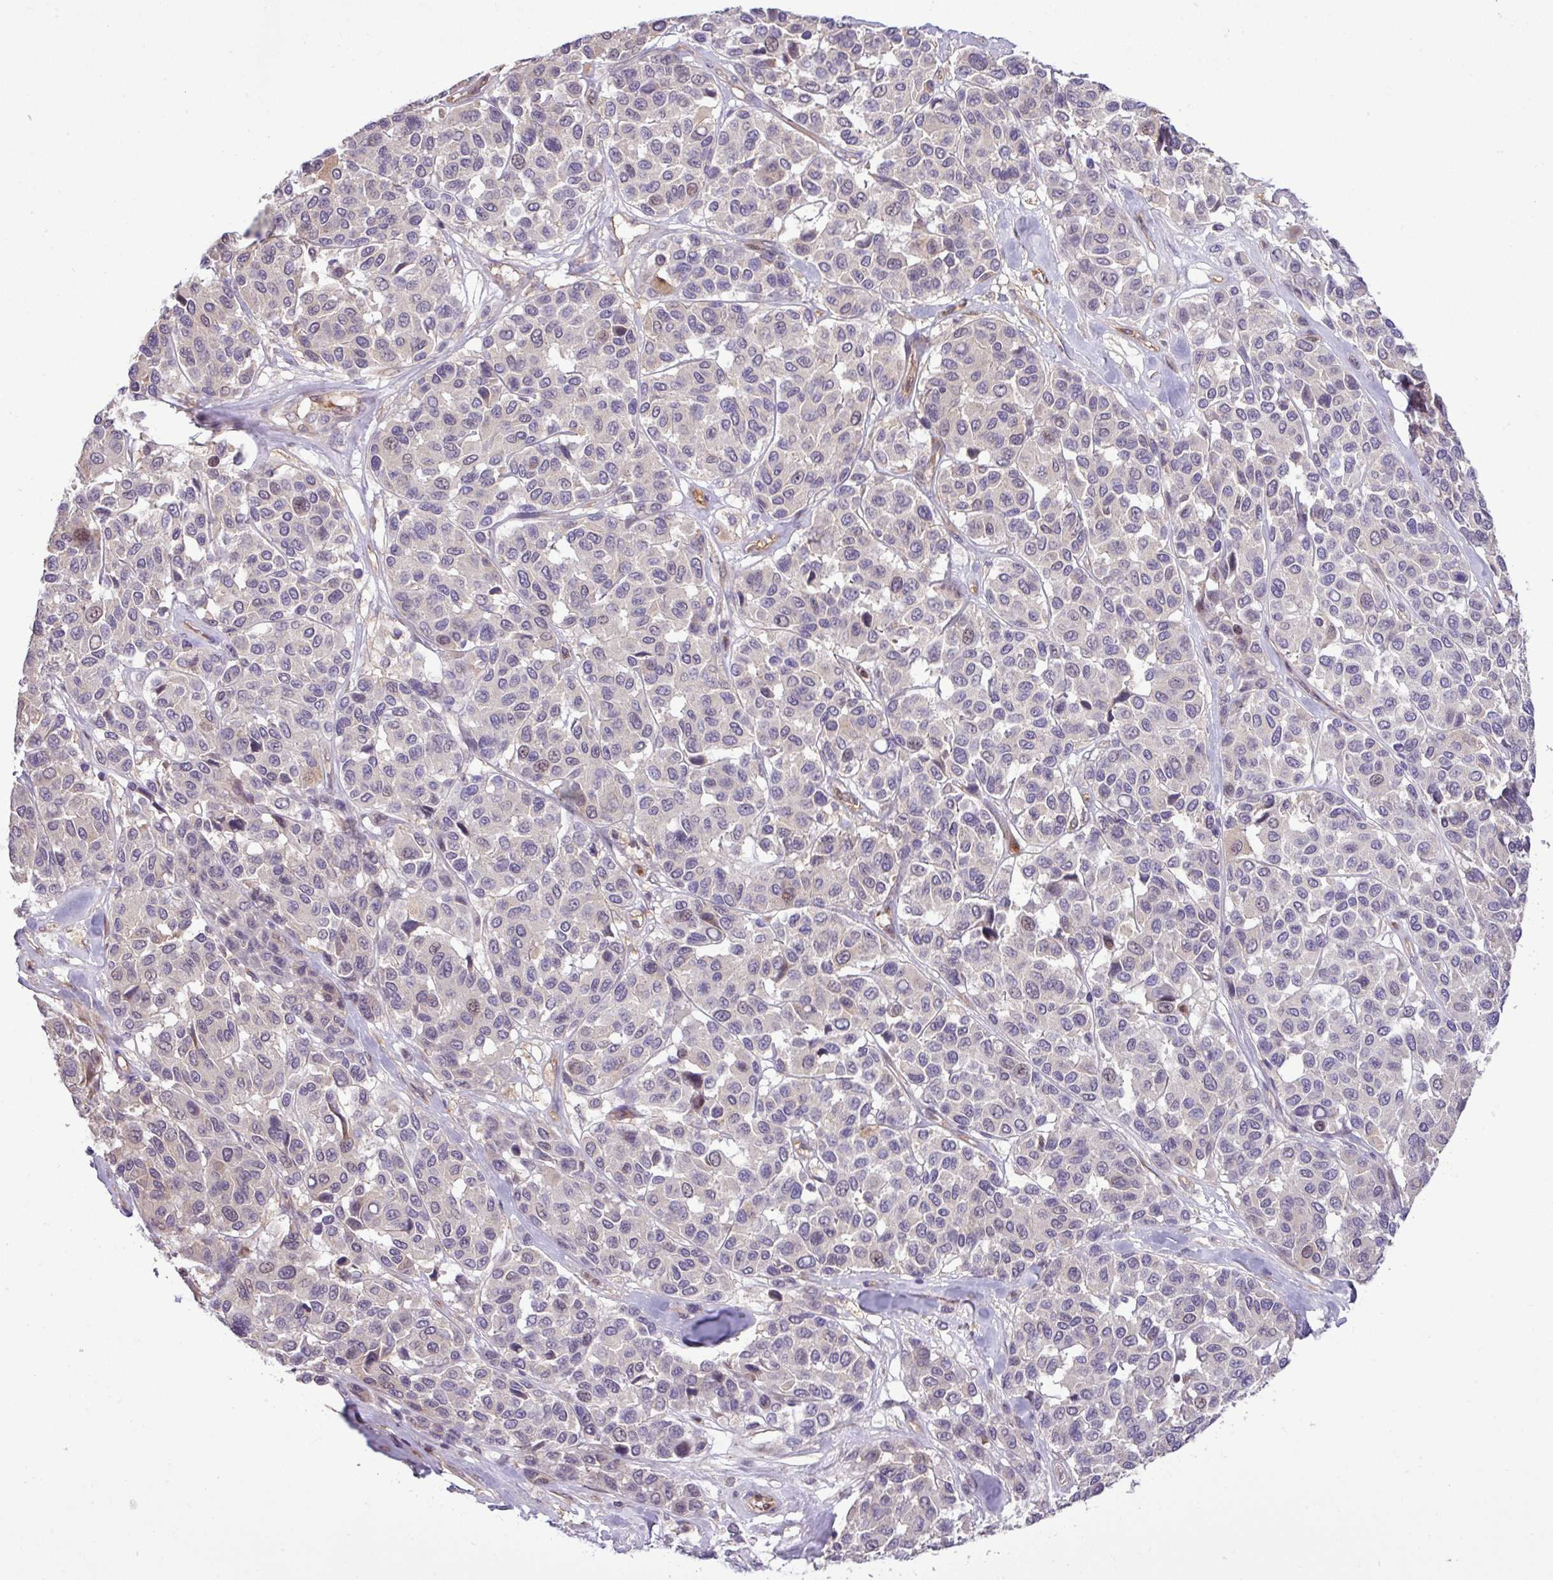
{"staining": {"intensity": "negative", "quantity": "none", "location": "none"}, "tissue": "melanoma", "cell_type": "Tumor cells", "image_type": "cancer", "snomed": [{"axis": "morphology", "description": "Malignant melanoma, NOS"}, {"axis": "topography", "description": "Skin"}], "caption": "Micrograph shows no protein expression in tumor cells of malignant melanoma tissue.", "gene": "CARHSP1", "patient": {"sex": "female", "age": 66}}